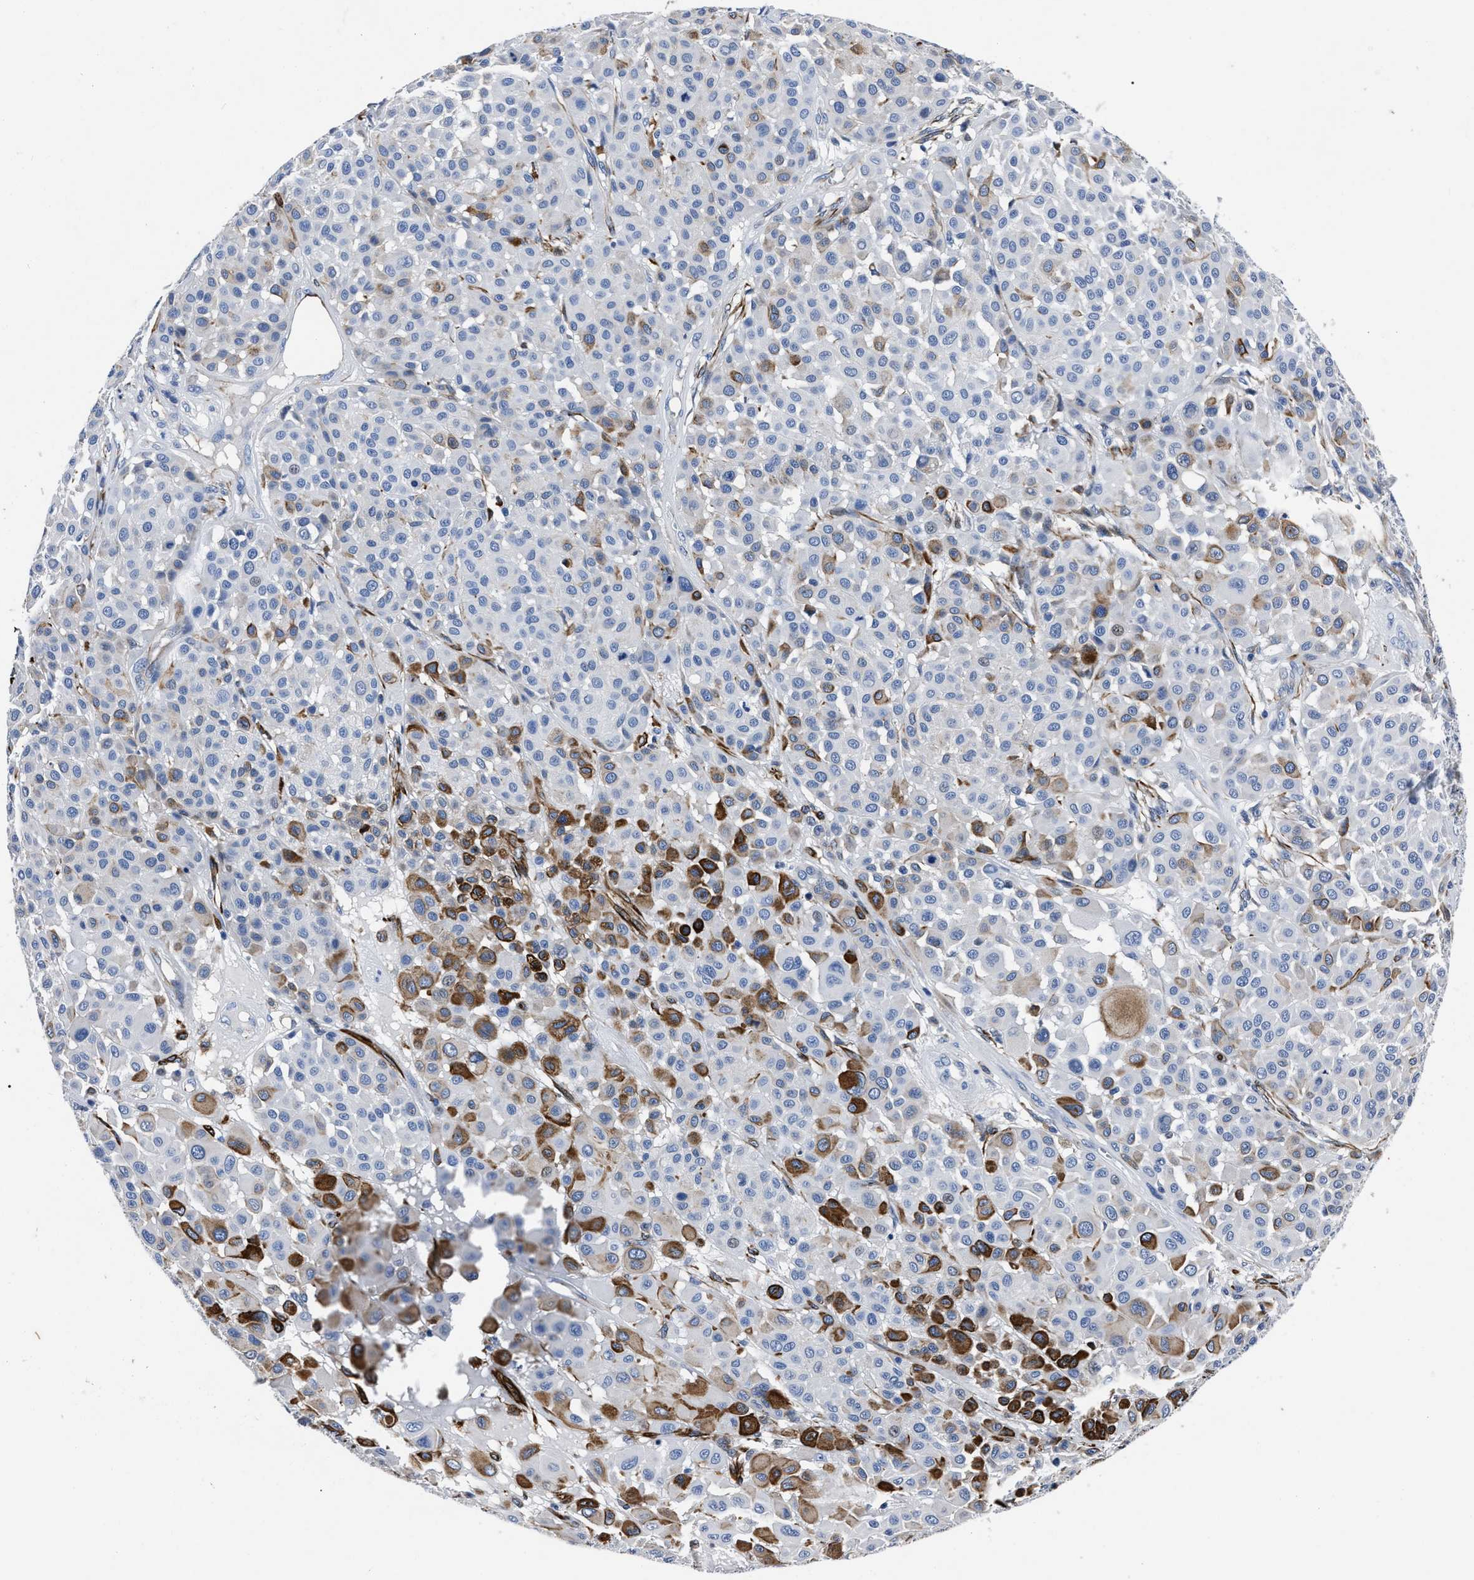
{"staining": {"intensity": "strong", "quantity": "<25%", "location": "cytoplasmic/membranous"}, "tissue": "melanoma", "cell_type": "Tumor cells", "image_type": "cancer", "snomed": [{"axis": "morphology", "description": "Malignant melanoma, Metastatic site"}, {"axis": "topography", "description": "Soft tissue"}], "caption": "Immunohistochemical staining of human malignant melanoma (metastatic site) displays medium levels of strong cytoplasmic/membranous expression in approximately <25% of tumor cells.", "gene": "OR10G3", "patient": {"sex": "male", "age": 41}}